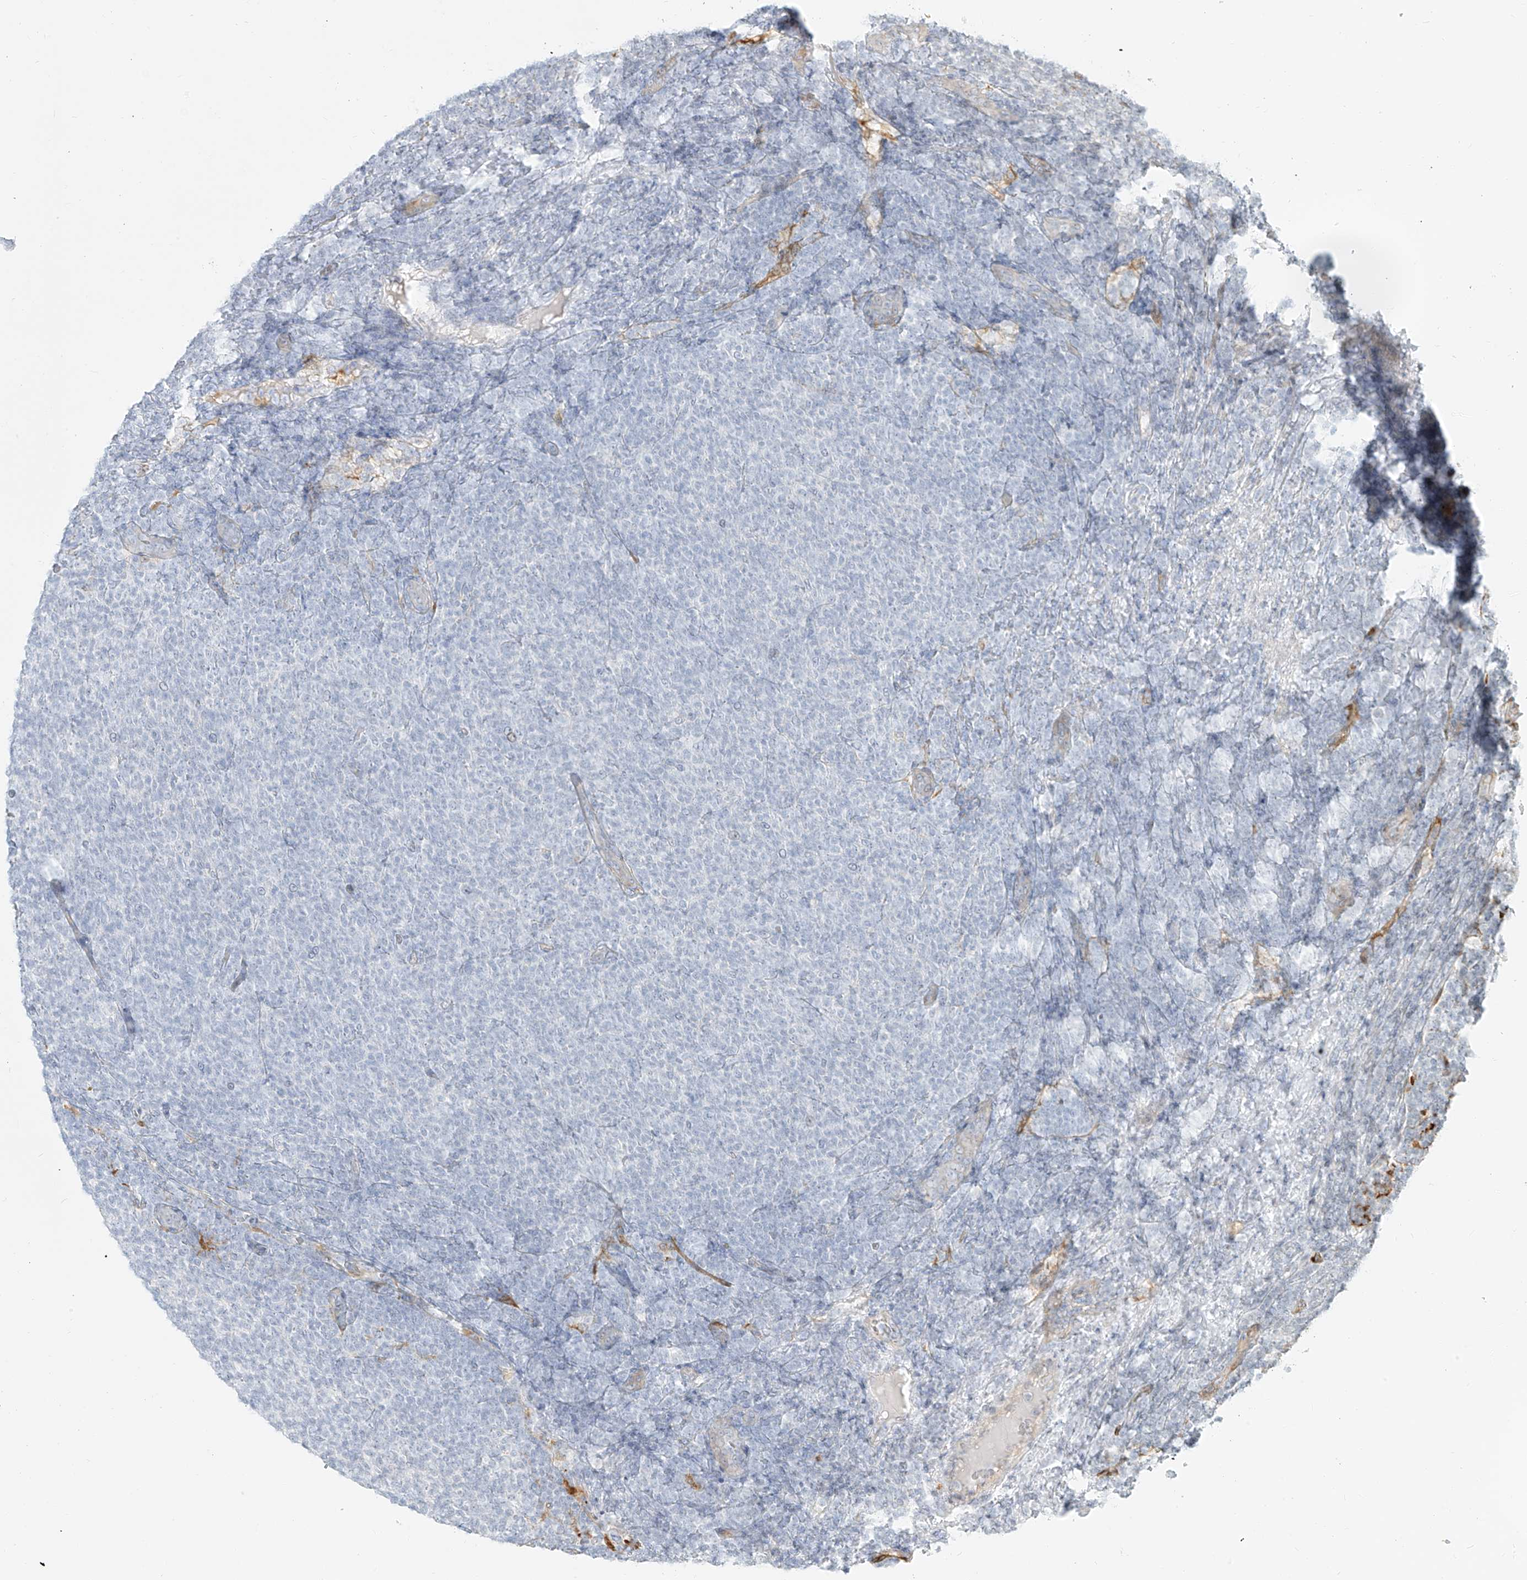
{"staining": {"intensity": "negative", "quantity": "none", "location": "none"}, "tissue": "lymphoma", "cell_type": "Tumor cells", "image_type": "cancer", "snomed": [{"axis": "morphology", "description": "Malignant lymphoma, non-Hodgkin's type, Low grade"}, {"axis": "topography", "description": "Lymph node"}], "caption": "There is no significant positivity in tumor cells of malignant lymphoma, non-Hodgkin's type (low-grade).", "gene": "NHSL1", "patient": {"sex": "male", "age": 66}}